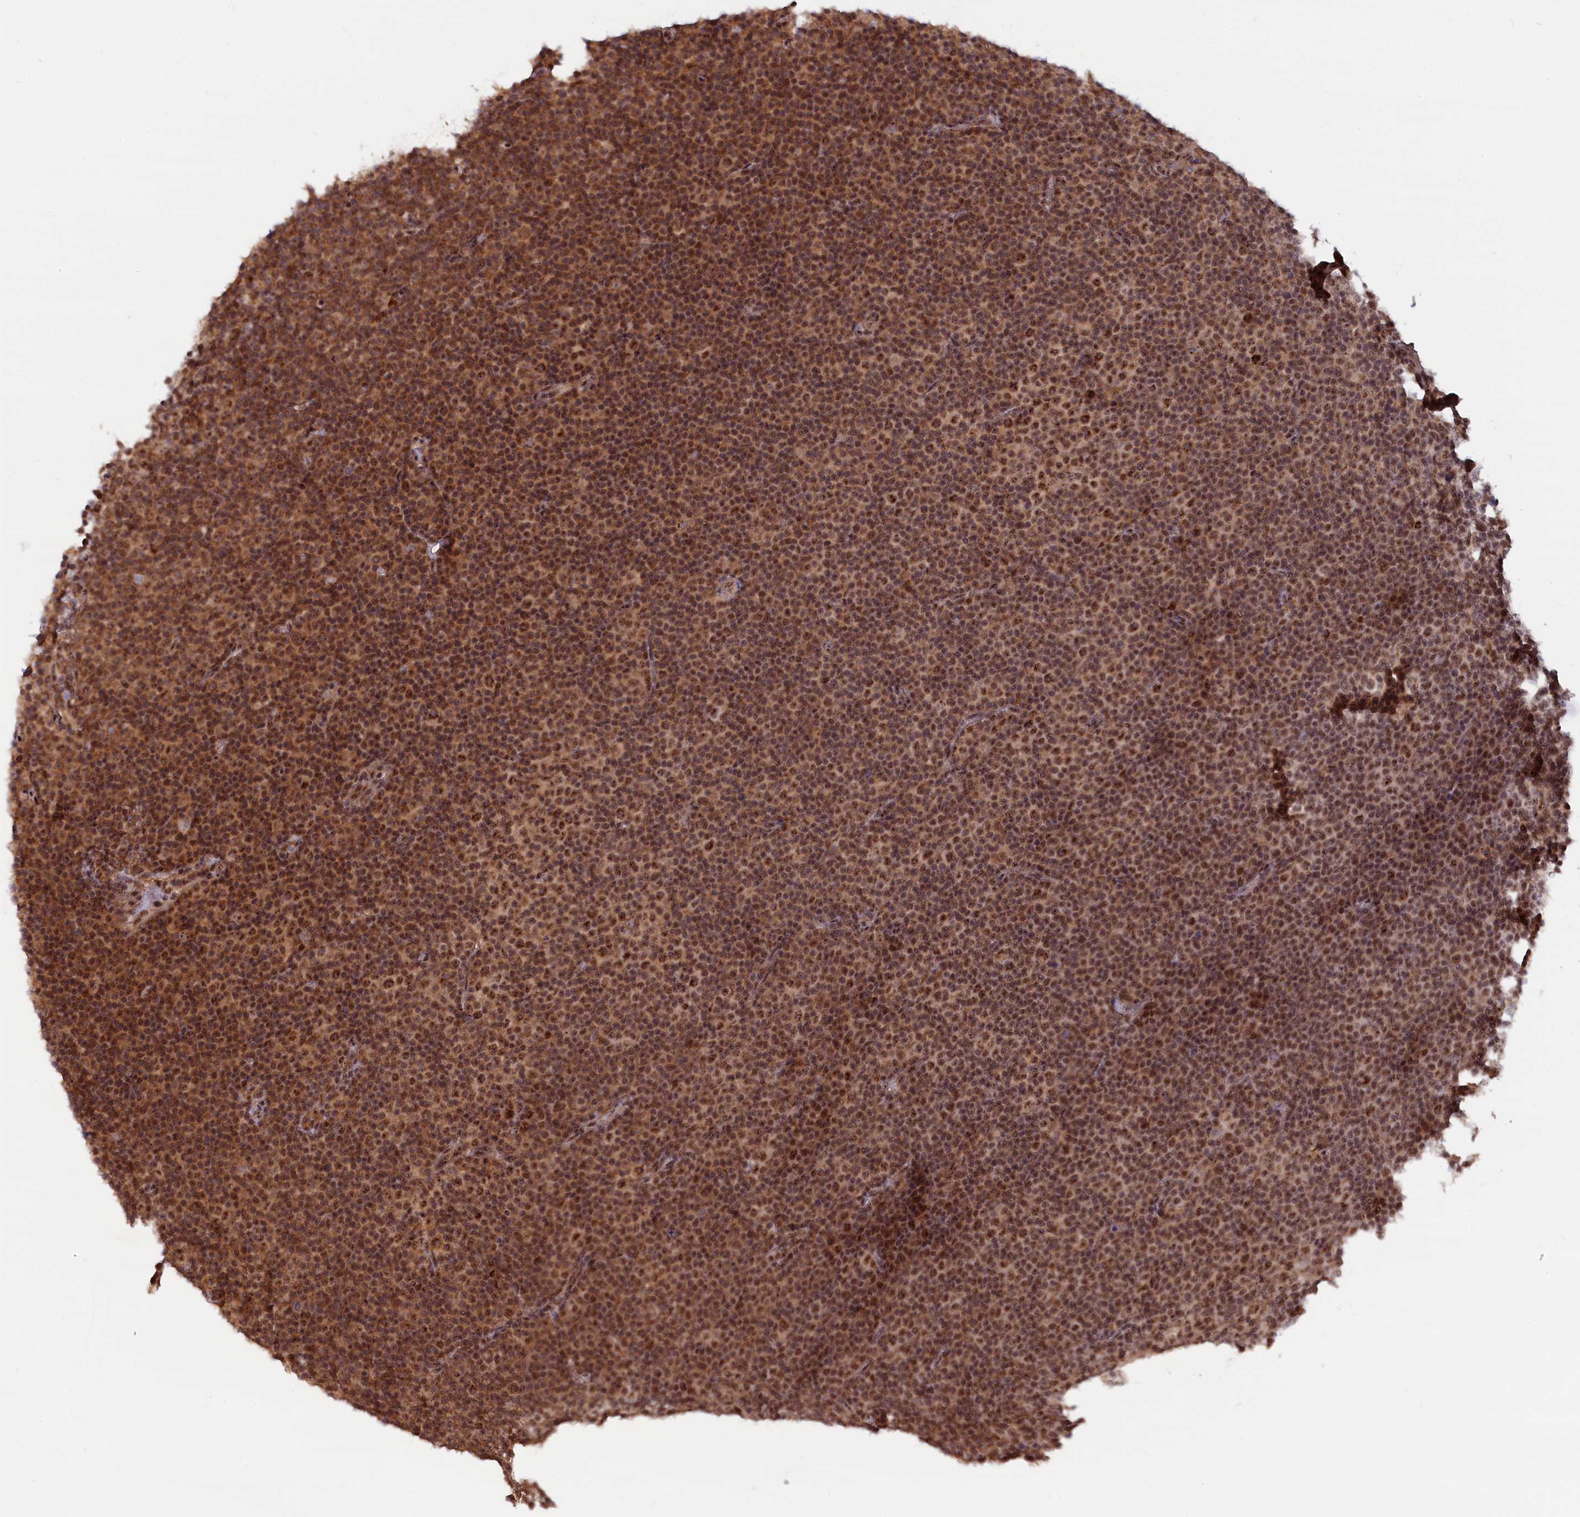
{"staining": {"intensity": "moderate", "quantity": ">75%", "location": "nuclear"}, "tissue": "lymphoma", "cell_type": "Tumor cells", "image_type": "cancer", "snomed": [{"axis": "morphology", "description": "Malignant lymphoma, non-Hodgkin's type, Low grade"}, {"axis": "topography", "description": "Lymph node"}], "caption": "Low-grade malignant lymphoma, non-Hodgkin's type stained with DAB (3,3'-diaminobenzidine) IHC demonstrates medium levels of moderate nuclear expression in approximately >75% of tumor cells.", "gene": "TAB1", "patient": {"sex": "female", "age": 67}}